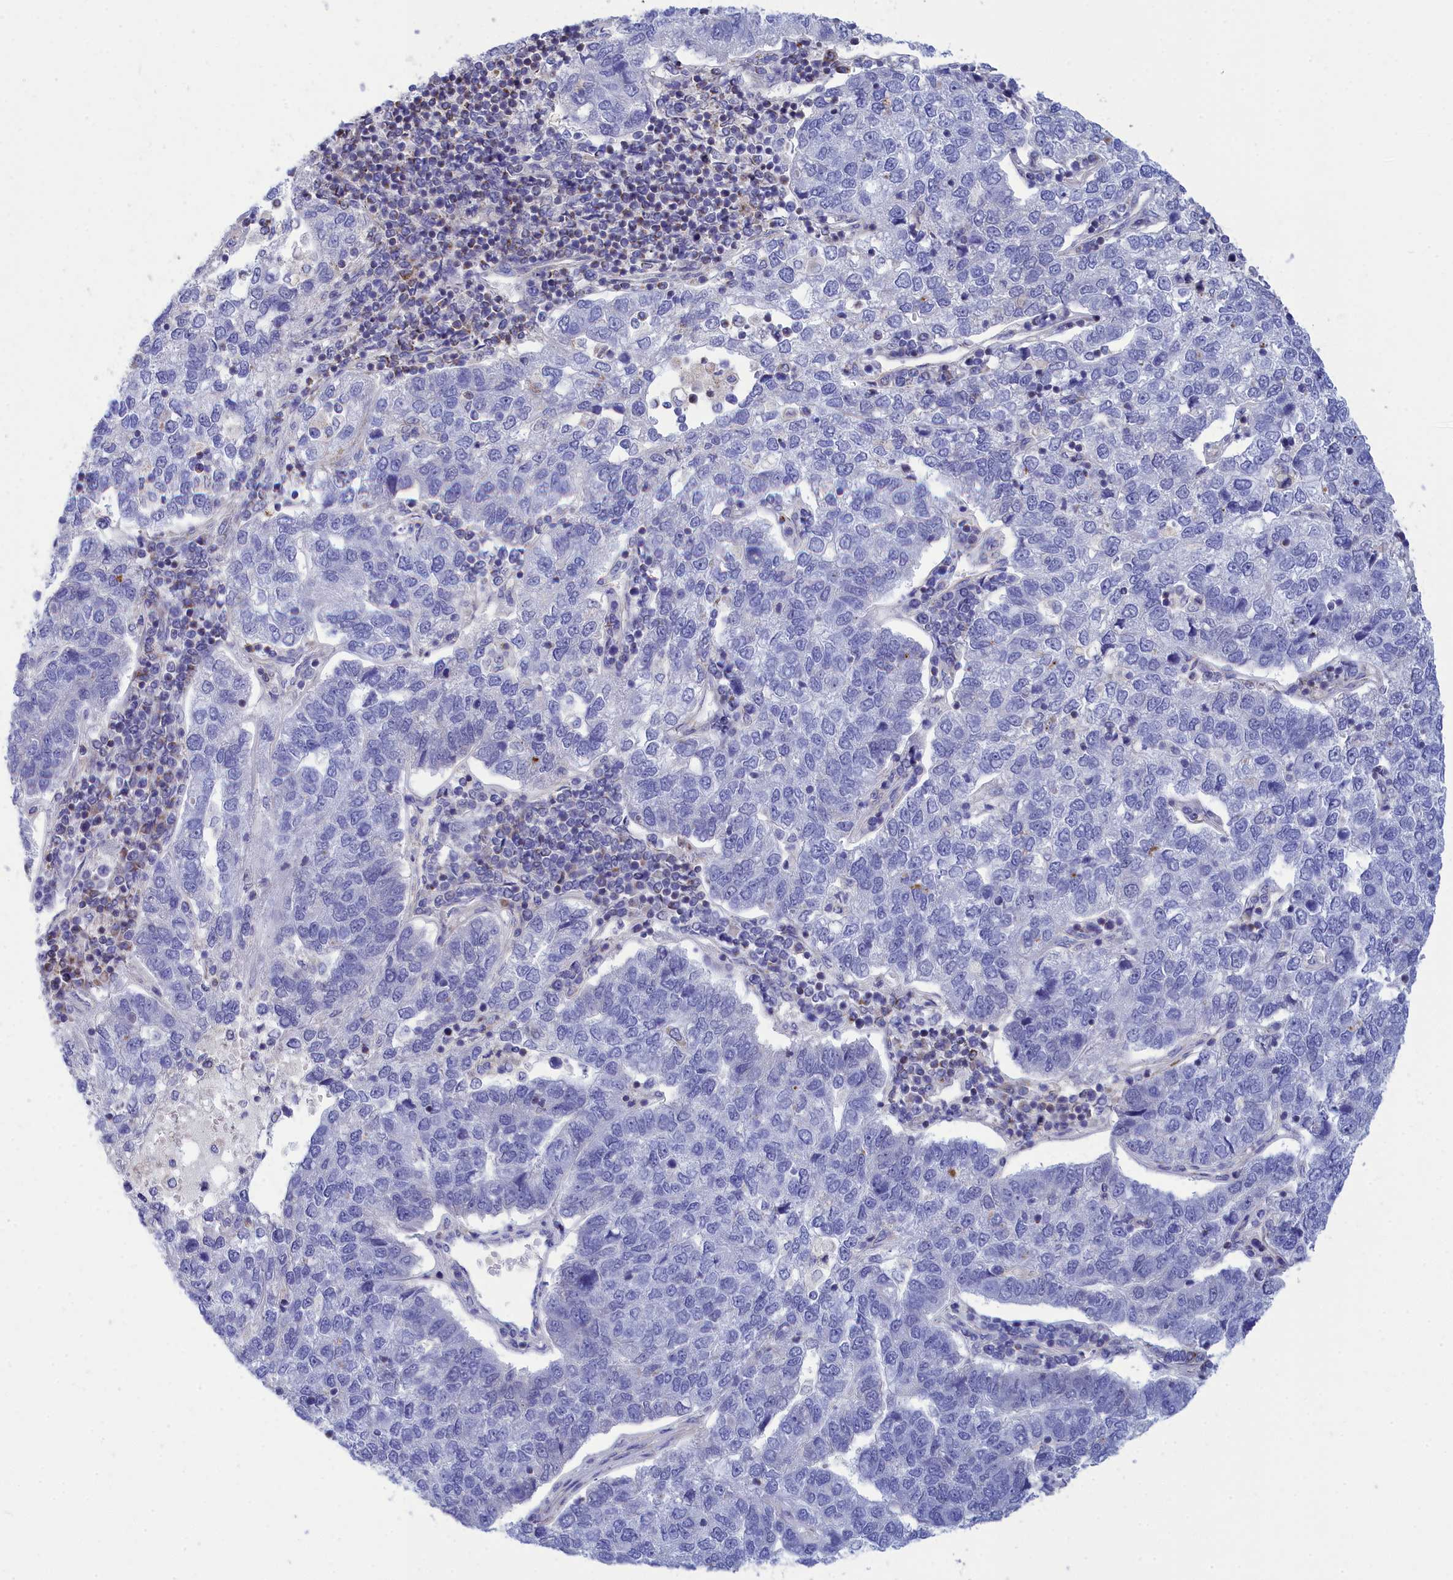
{"staining": {"intensity": "negative", "quantity": "none", "location": "none"}, "tissue": "pancreatic cancer", "cell_type": "Tumor cells", "image_type": "cancer", "snomed": [{"axis": "morphology", "description": "Adenocarcinoma, NOS"}, {"axis": "topography", "description": "Pancreas"}], "caption": "DAB (3,3'-diaminobenzidine) immunohistochemical staining of human pancreatic cancer shows no significant staining in tumor cells.", "gene": "CCRL2", "patient": {"sex": "female", "age": 61}}